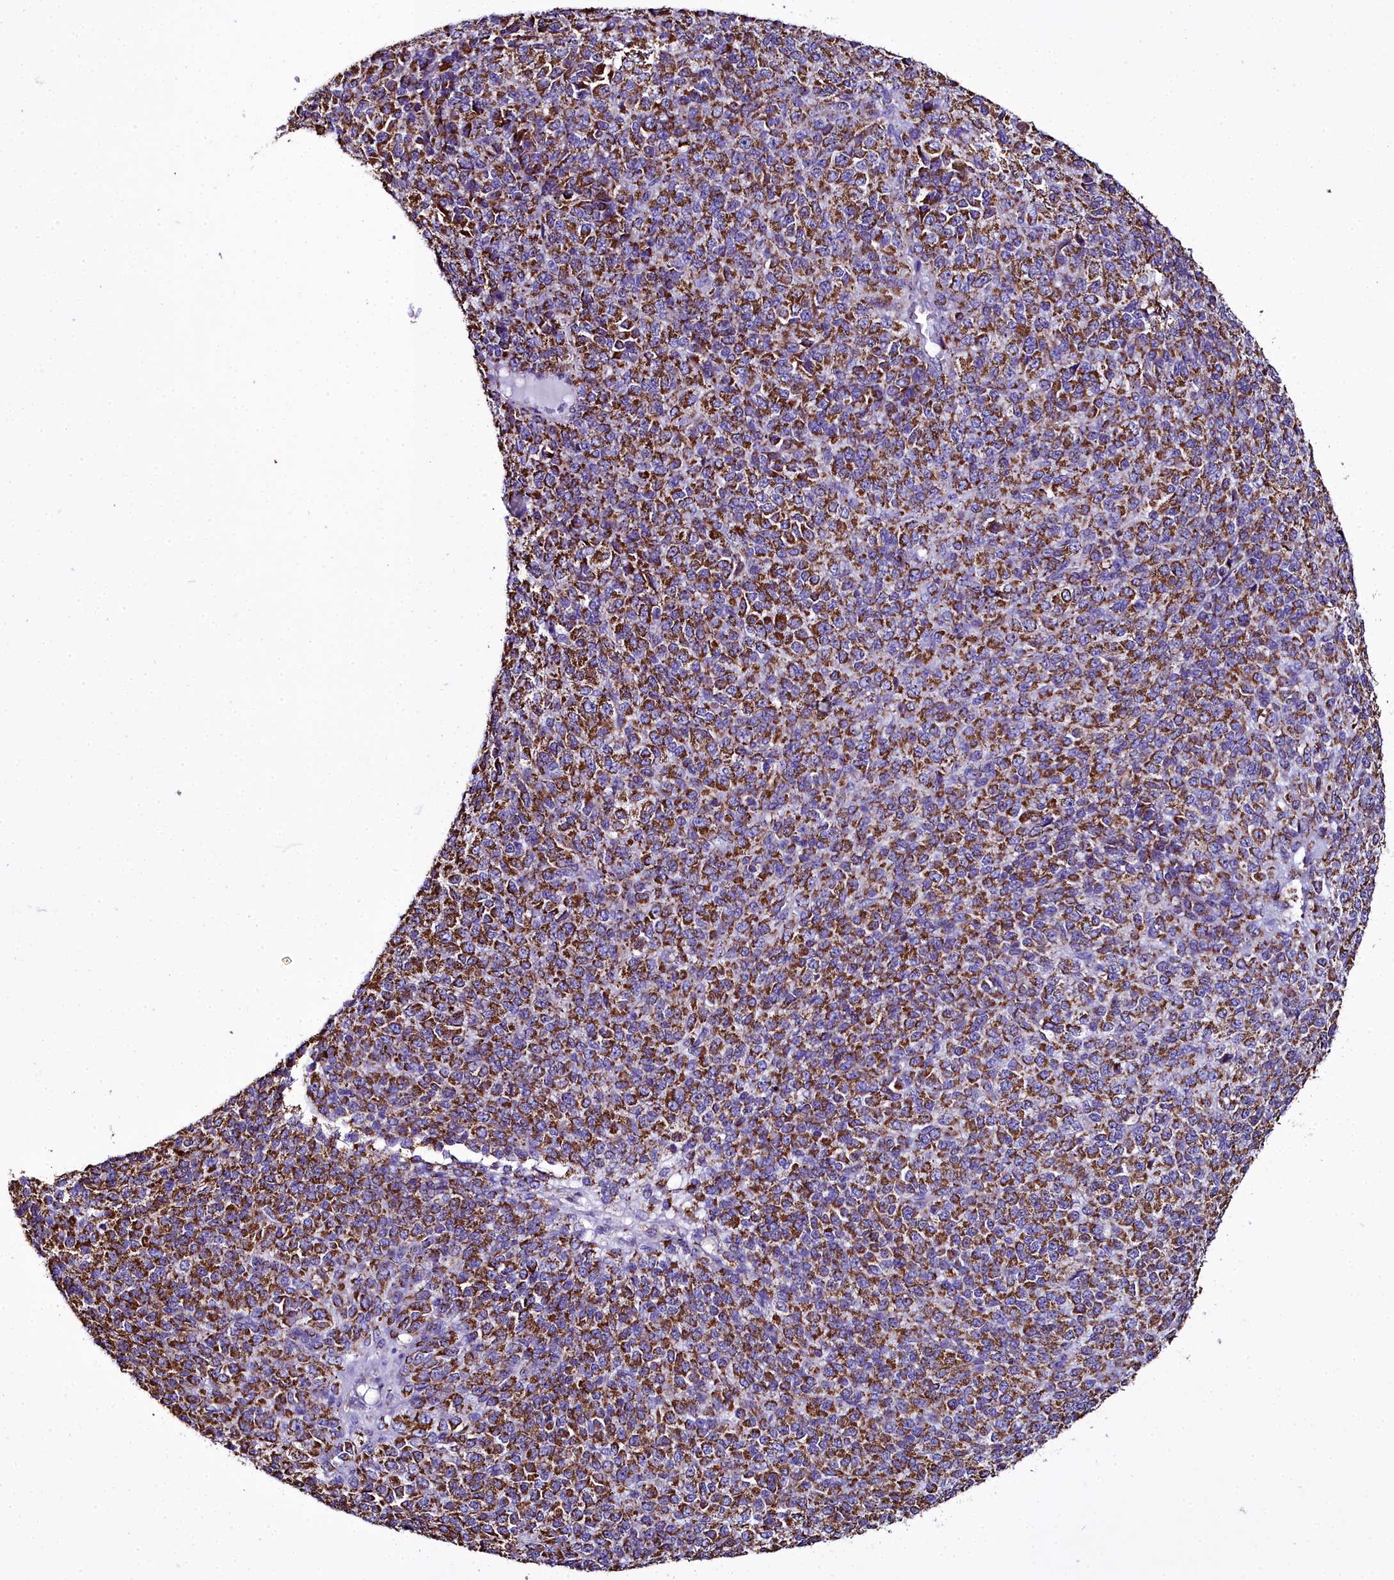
{"staining": {"intensity": "strong", "quantity": ">75%", "location": "cytoplasmic/membranous"}, "tissue": "melanoma", "cell_type": "Tumor cells", "image_type": "cancer", "snomed": [{"axis": "morphology", "description": "Malignant melanoma, Metastatic site"}, {"axis": "topography", "description": "Brain"}], "caption": "This is an image of immunohistochemistry staining of malignant melanoma (metastatic site), which shows strong positivity in the cytoplasmic/membranous of tumor cells.", "gene": "WDFY3", "patient": {"sex": "female", "age": 56}}